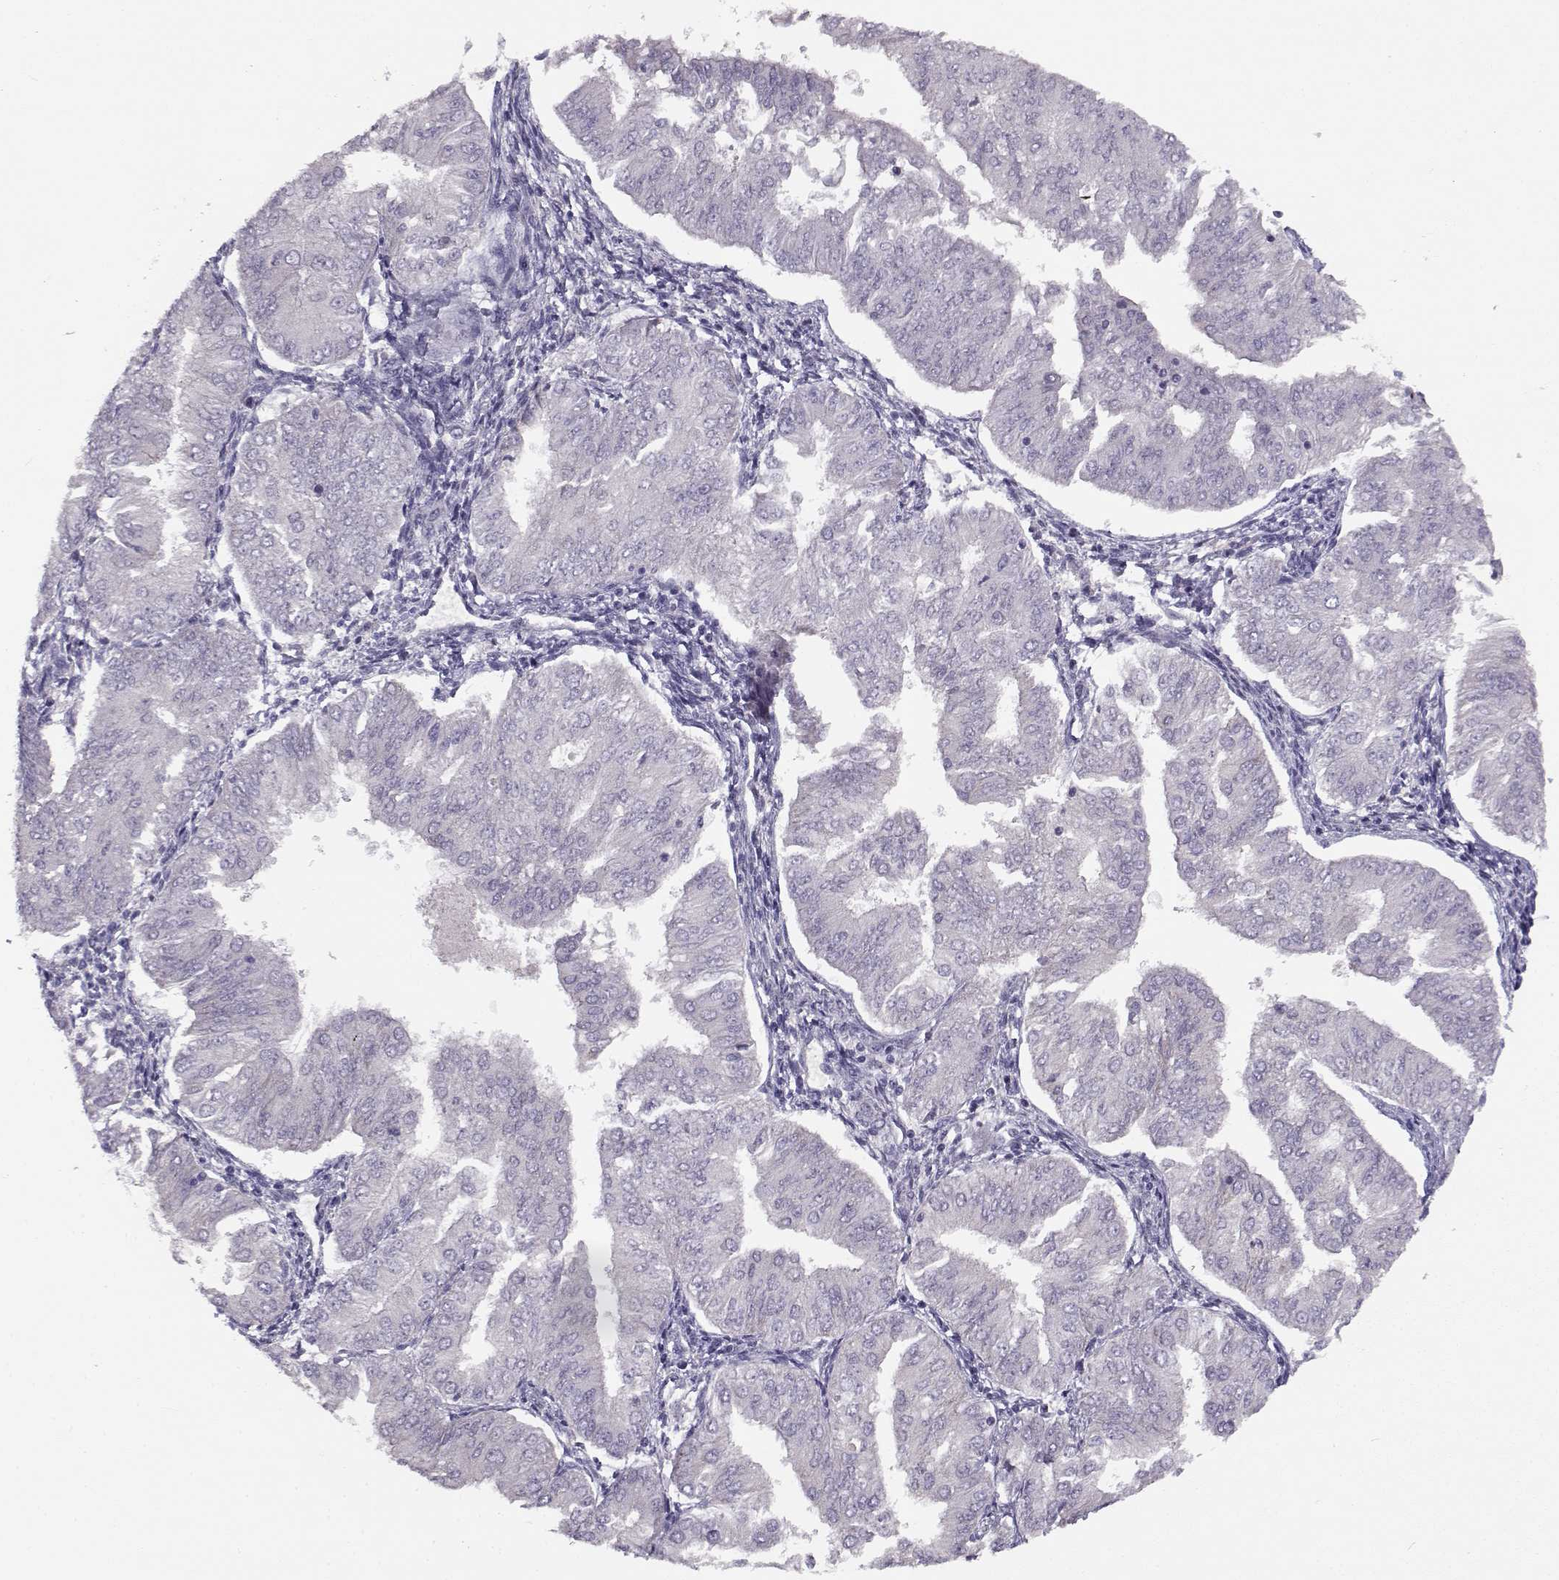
{"staining": {"intensity": "negative", "quantity": "none", "location": "none"}, "tissue": "endometrial cancer", "cell_type": "Tumor cells", "image_type": "cancer", "snomed": [{"axis": "morphology", "description": "Adenocarcinoma, NOS"}, {"axis": "topography", "description": "Endometrium"}], "caption": "Immunohistochemical staining of endometrial adenocarcinoma shows no significant staining in tumor cells. (DAB IHC visualized using brightfield microscopy, high magnification).", "gene": "TMEM145", "patient": {"sex": "female", "age": 53}}